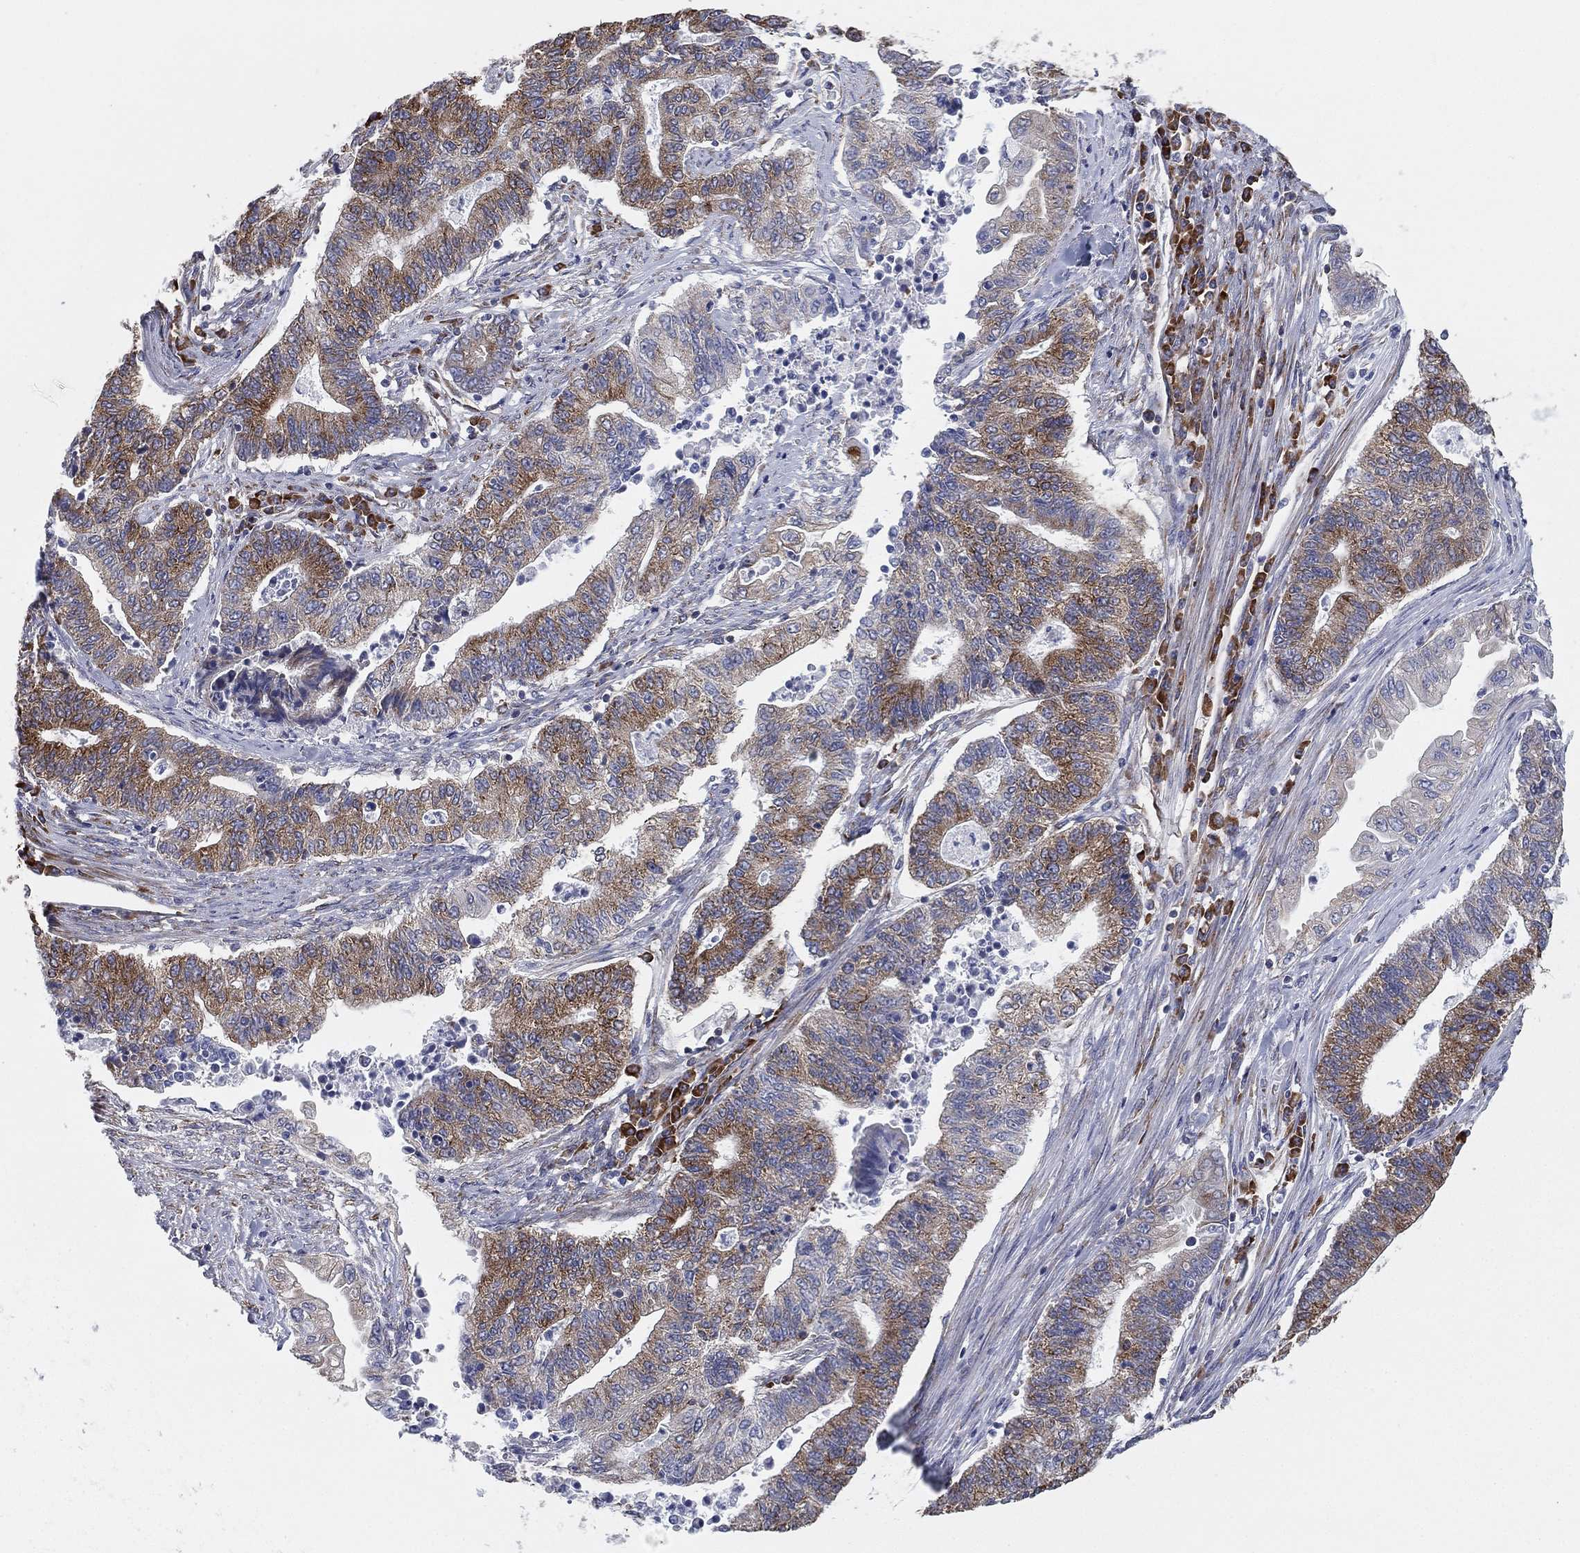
{"staining": {"intensity": "strong", "quantity": "25%-75%", "location": "cytoplasmic/membranous"}, "tissue": "endometrial cancer", "cell_type": "Tumor cells", "image_type": "cancer", "snomed": [{"axis": "morphology", "description": "Adenocarcinoma, NOS"}, {"axis": "topography", "description": "Uterus"}, {"axis": "topography", "description": "Endometrium"}], "caption": "Protein expression analysis of human endometrial adenocarcinoma reveals strong cytoplasmic/membranous staining in about 25%-75% of tumor cells.", "gene": "FARSA", "patient": {"sex": "female", "age": 54}}